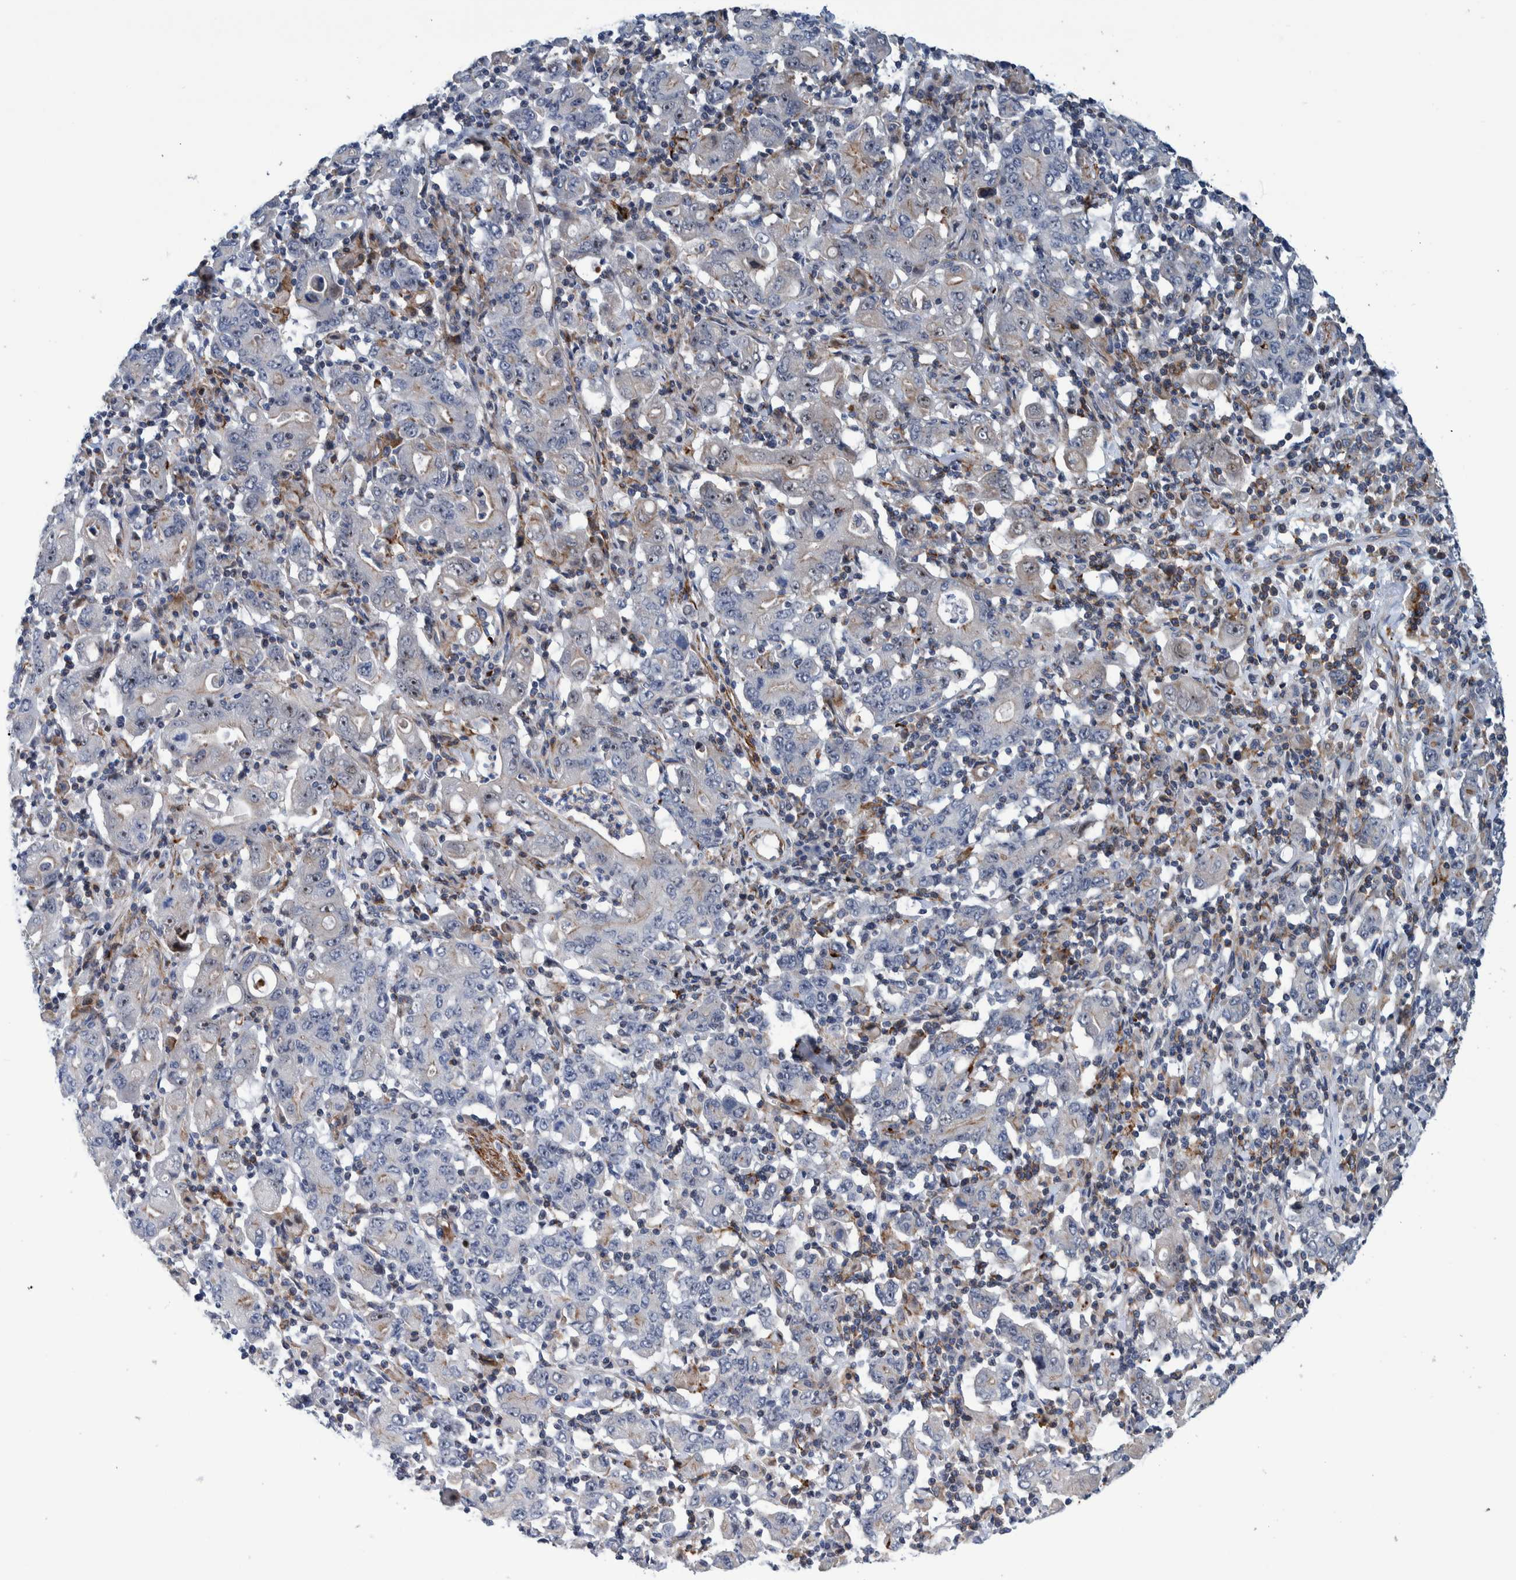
{"staining": {"intensity": "moderate", "quantity": "<25%", "location": "cytoplasmic/membranous"}, "tissue": "stomach cancer", "cell_type": "Tumor cells", "image_type": "cancer", "snomed": [{"axis": "morphology", "description": "Adenocarcinoma, NOS"}, {"axis": "topography", "description": "Stomach, upper"}], "caption": "Stomach adenocarcinoma tissue shows moderate cytoplasmic/membranous staining in about <25% of tumor cells, visualized by immunohistochemistry.", "gene": "MKS1", "patient": {"sex": "male", "age": 69}}